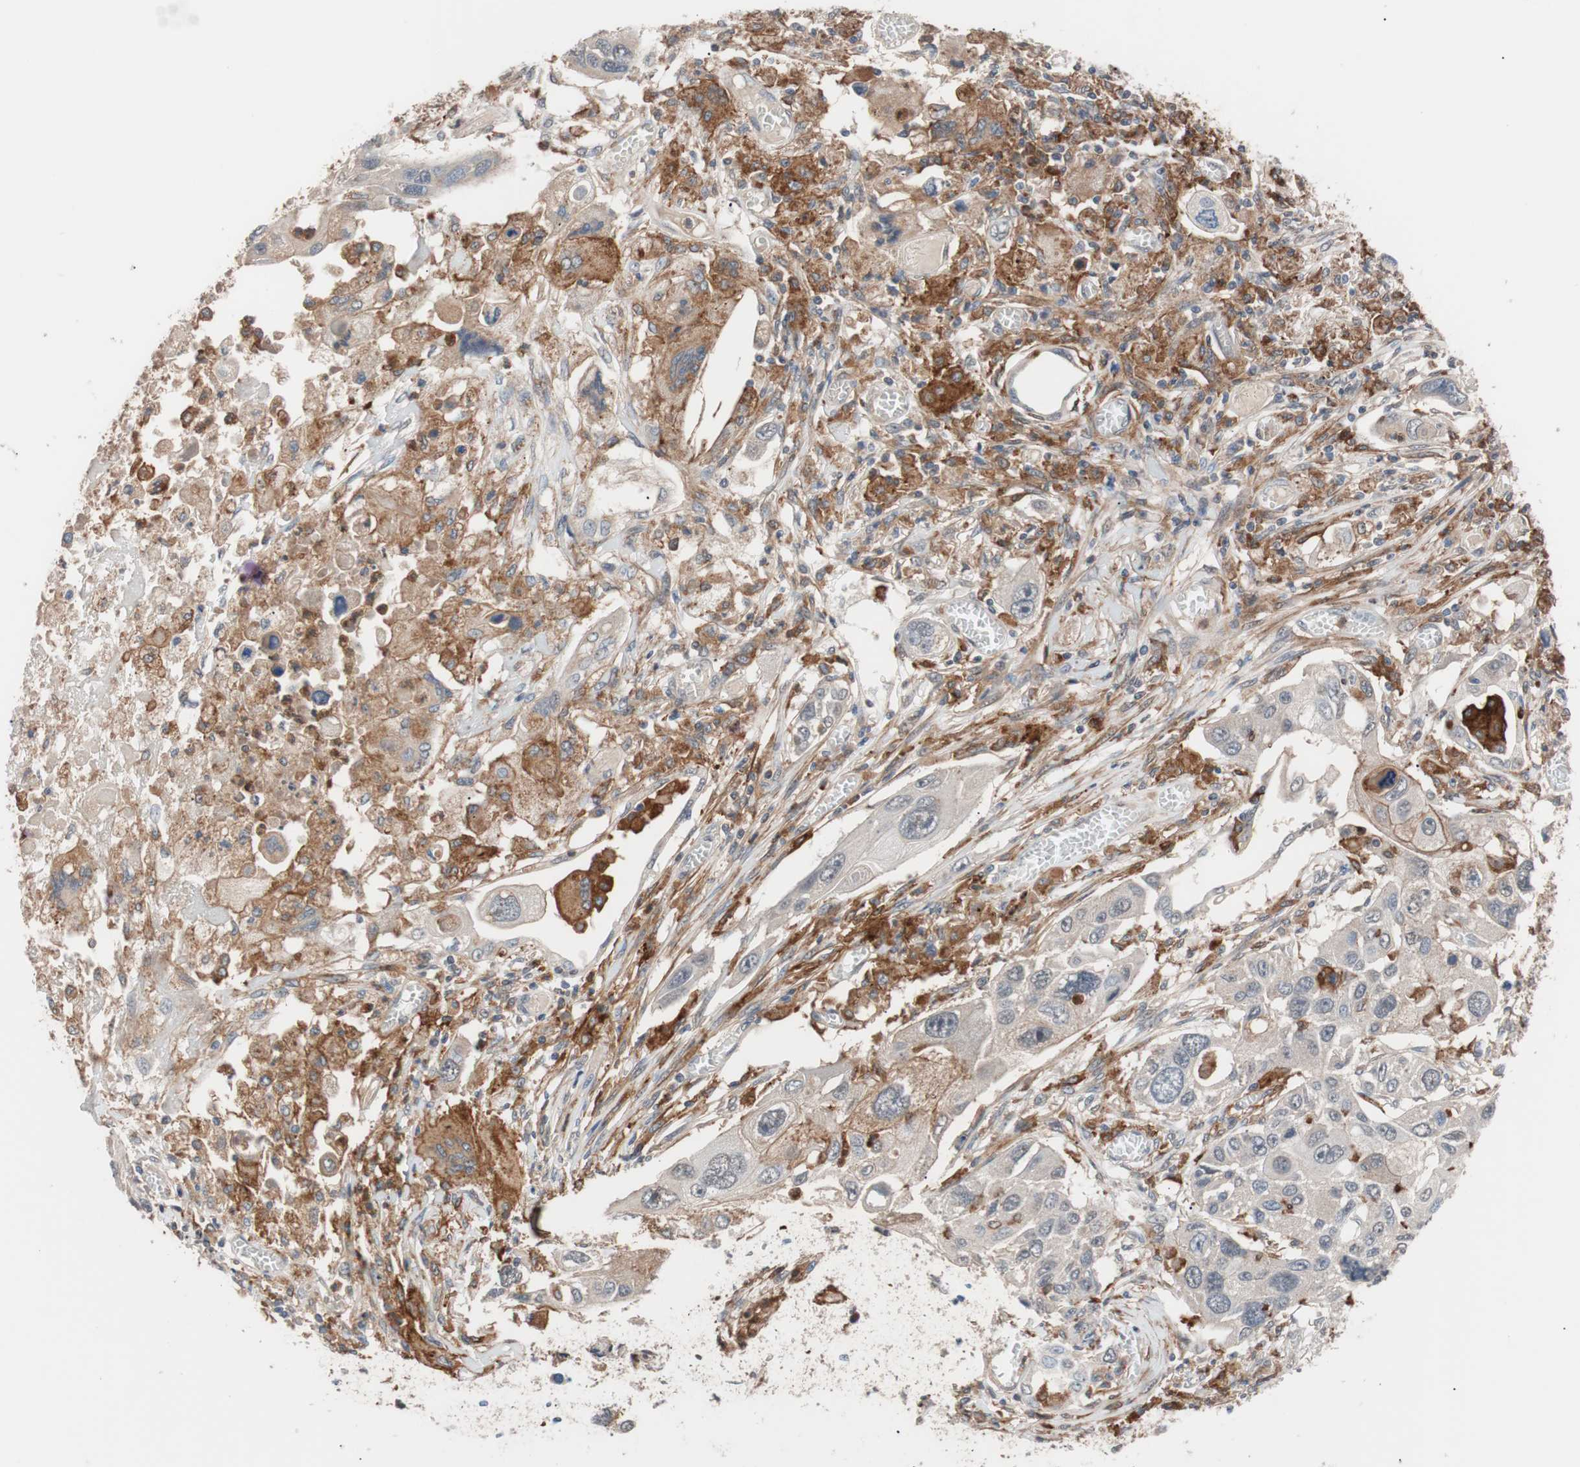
{"staining": {"intensity": "moderate", "quantity": "<25%", "location": "cytoplasmic/membranous"}, "tissue": "lung cancer", "cell_type": "Tumor cells", "image_type": "cancer", "snomed": [{"axis": "morphology", "description": "Squamous cell carcinoma, NOS"}, {"axis": "topography", "description": "Lung"}], "caption": "Moderate cytoplasmic/membranous protein expression is appreciated in approximately <25% of tumor cells in lung cancer (squamous cell carcinoma).", "gene": "LITAF", "patient": {"sex": "male", "age": 71}}